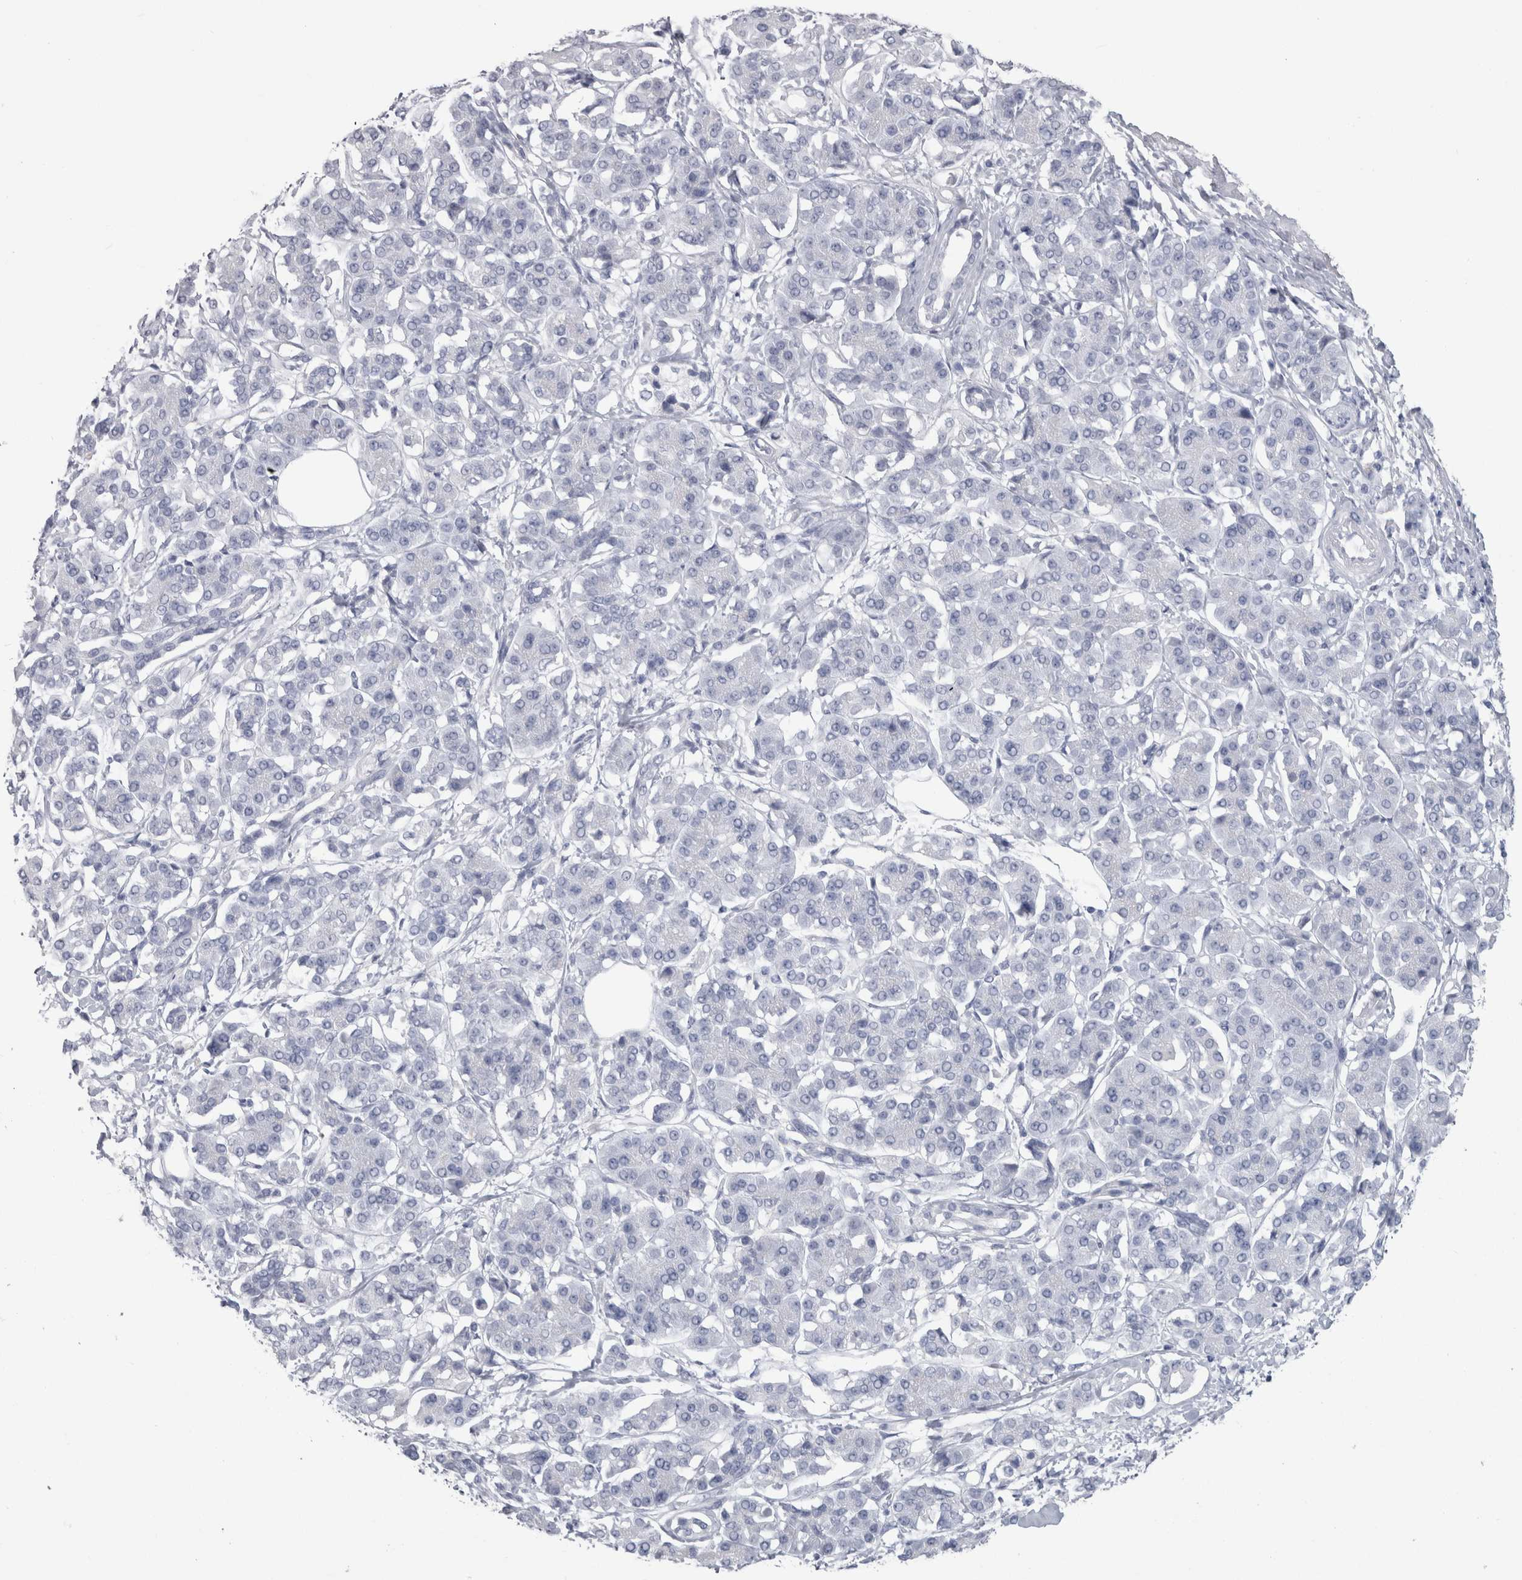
{"staining": {"intensity": "negative", "quantity": "none", "location": "none"}, "tissue": "pancreatic cancer", "cell_type": "Tumor cells", "image_type": "cancer", "snomed": [{"axis": "morphology", "description": "Adenocarcinoma, NOS"}, {"axis": "topography", "description": "Pancreas"}], "caption": "Tumor cells show no significant staining in adenocarcinoma (pancreatic).", "gene": "PTH", "patient": {"sex": "female", "age": 56}}